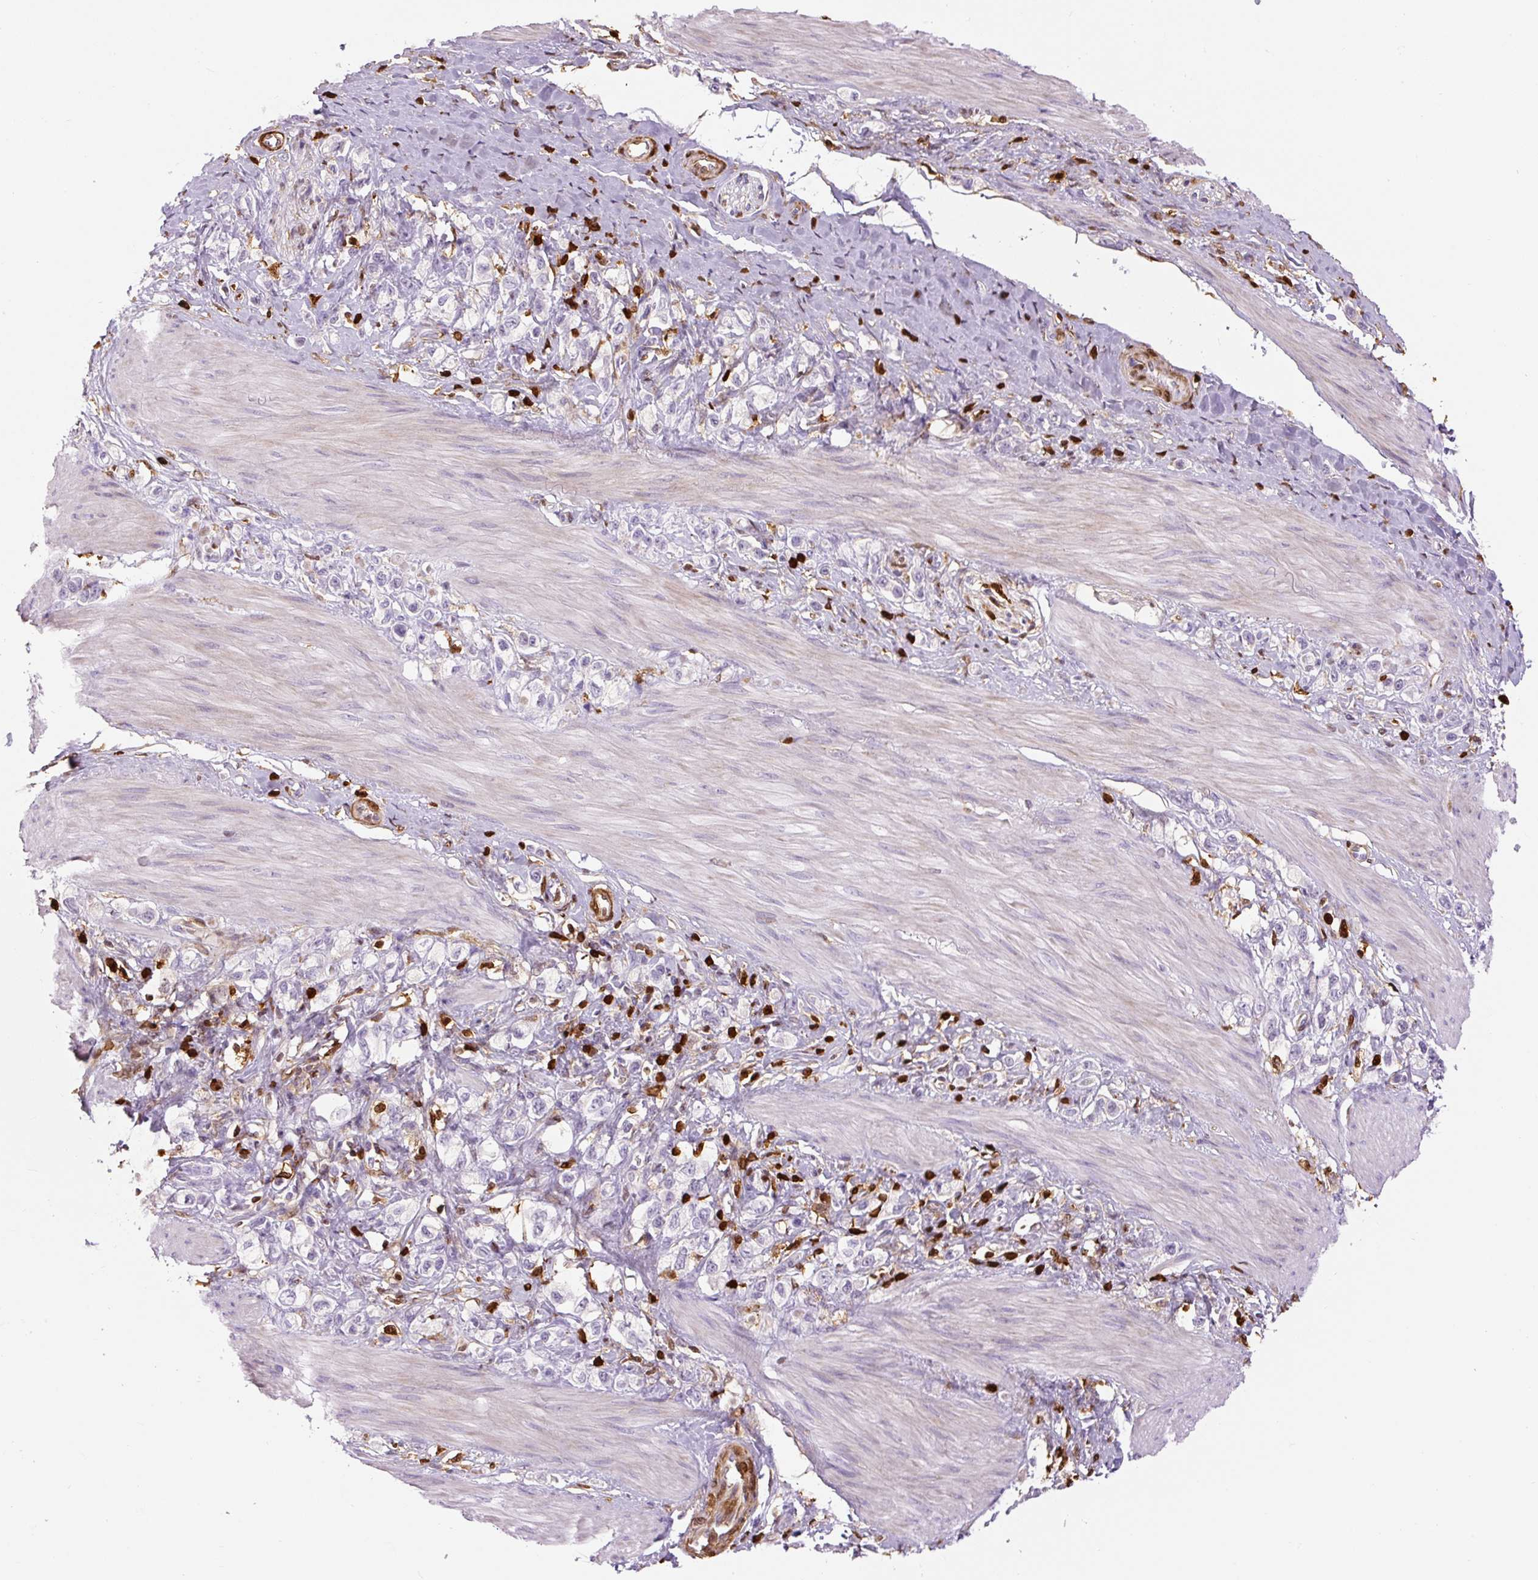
{"staining": {"intensity": "negative", "quantity": "none", "location": "none"}, "tissue": "stomach cancer", "cell_type": "Tumor cells", "image_type": "cancer", "snomed": [{"axis": "morphology", "description": "Adenocarcinoma, NOS"}, {"axis": "topography", "description": "Stomach"}], "caption": "Adenocarcinoma (stomach) was stained to show a protein in brown. There is no significant positivity in tumor cells.", "gene": "S100A4", "patient": {"sex": "female", "age": 65}}